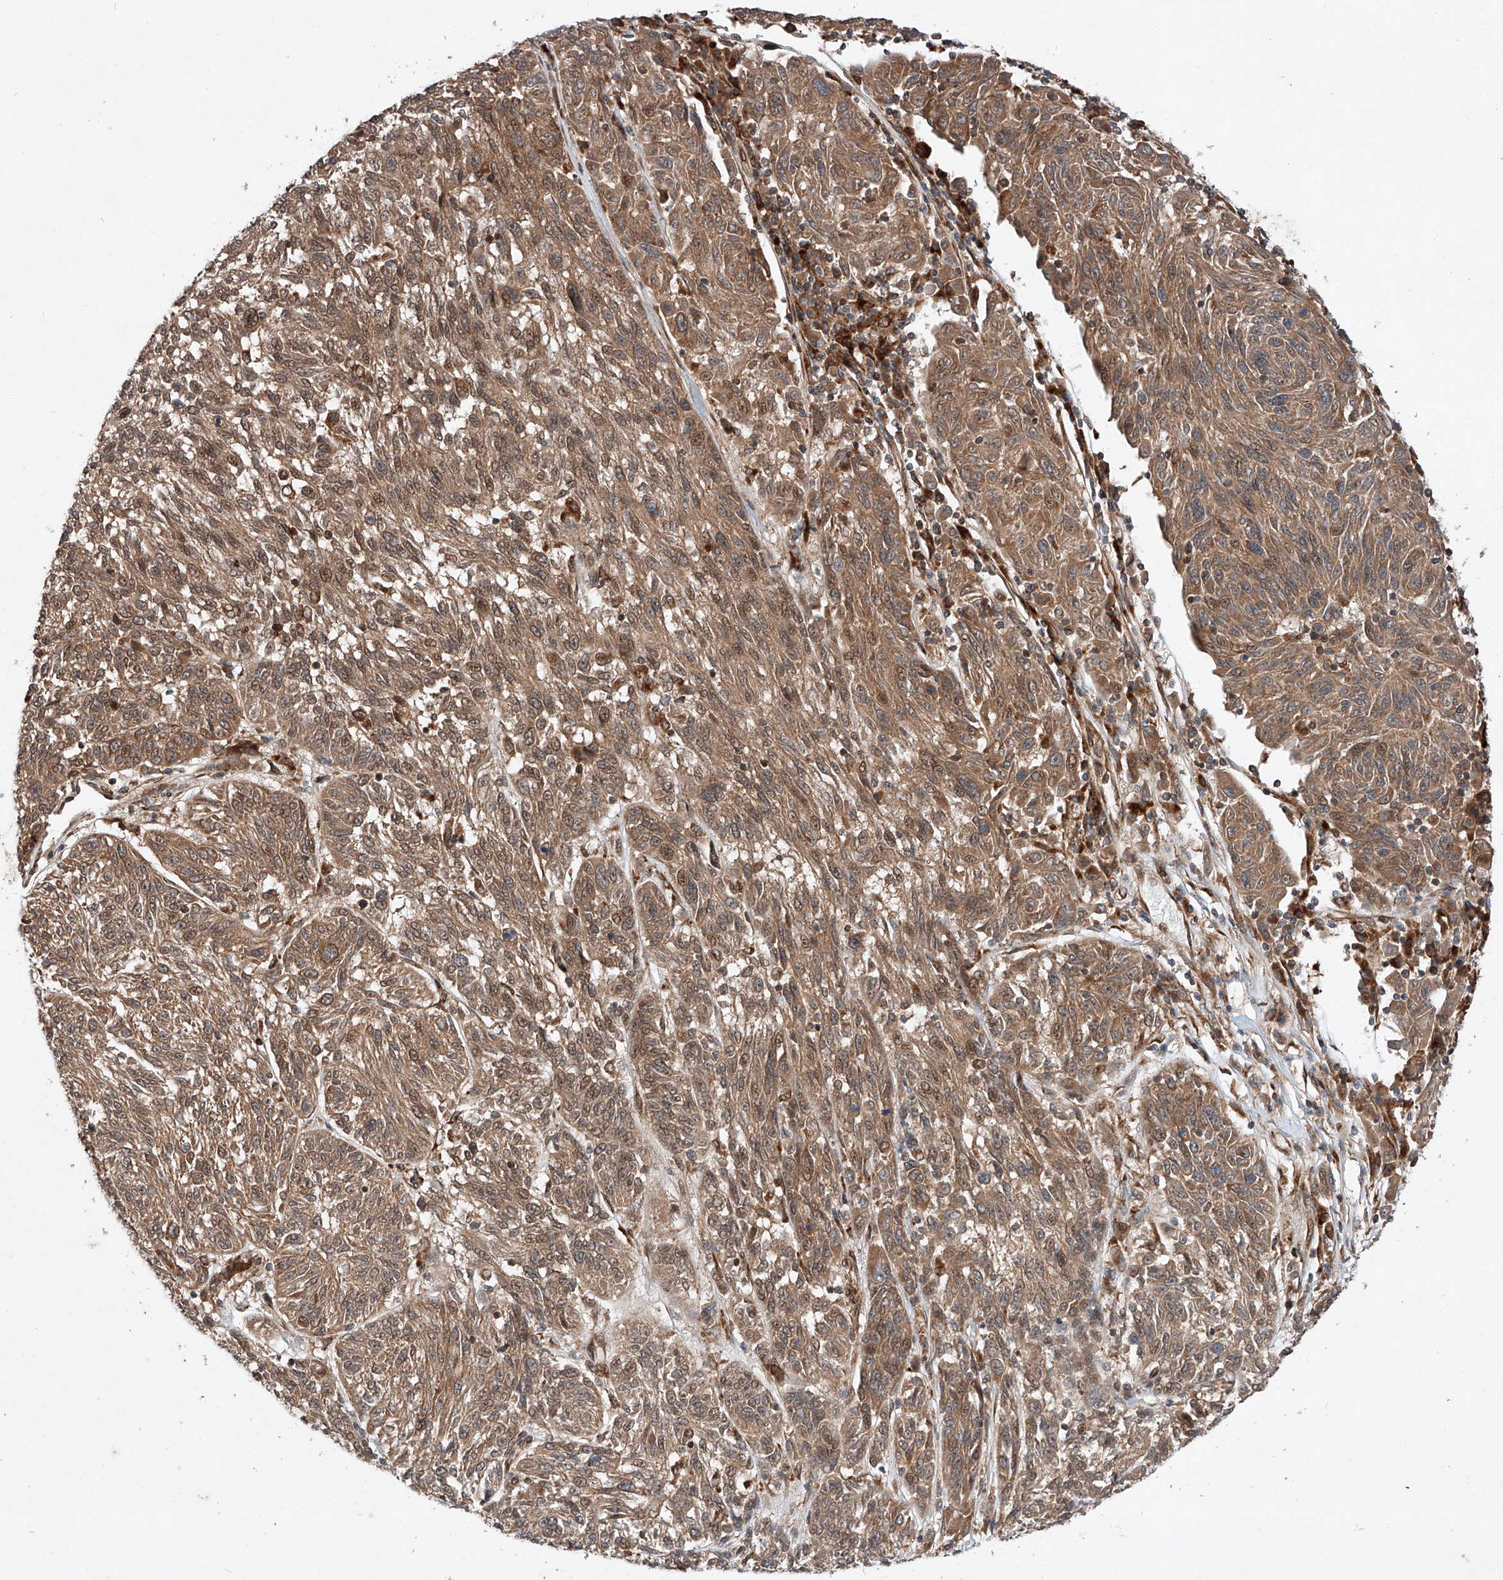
{"staining": {"intensity": "moderate", "quantity": ">75%", "location": "cytoplasmic/membranous,nuclear"}, "tissue": "melanoma", "cell_type": "Tumor cells", "image_type": "cancer", "snomed": [{"axis": "morphology", "description": "Malignant melanoma, NOS"}, {"axis": "topography", "description": "Skin"}], "caption": "Moderate cytoplasmic/membranous and nuclear protein positivity is appreciated in approximately >75% of tumor cells in malignant melanoma.", "gene": "ZFP28", "patient": {"sex": "male", "age": 53}}